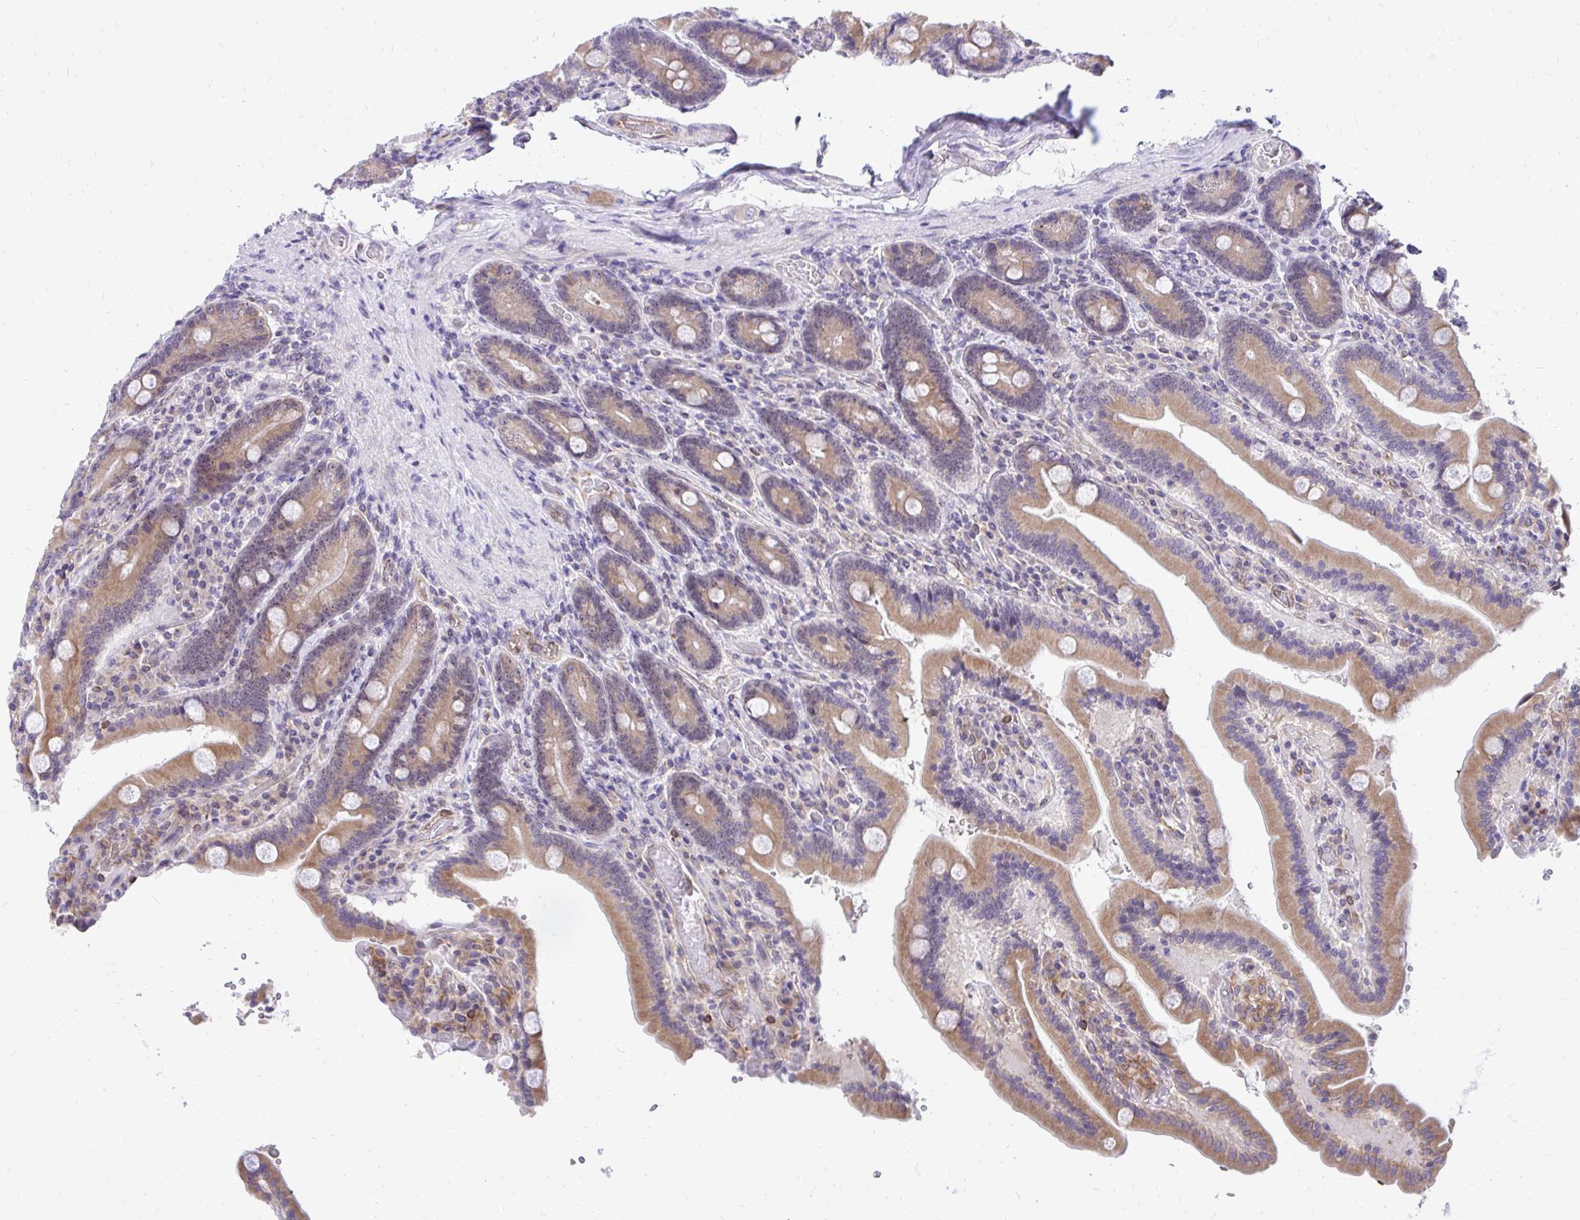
{"staining": {"intensity": "moderate", "quantity": ">75%", "location": "cytoplasmic/membranous"}, "tissue": "duodenum", "cell_type": "Glandular cells", "image_type": "normal", "snomed": [{"axis": "morphology", "description": "Normal tissue, NOS"}, {"axis": "topography", "description": "Duodenum"}], "caption": "An immunohistochemistry histopathology image of unremarkable tissue is shown. Protein staining in brown labels moderate cytoplasmic/membranous positivity in duodenum within glandular cells. (IHC, brightfield microscopy, high magnification).", "gene": "NIFK", "patient": {"sex": "female", "age": 62}}